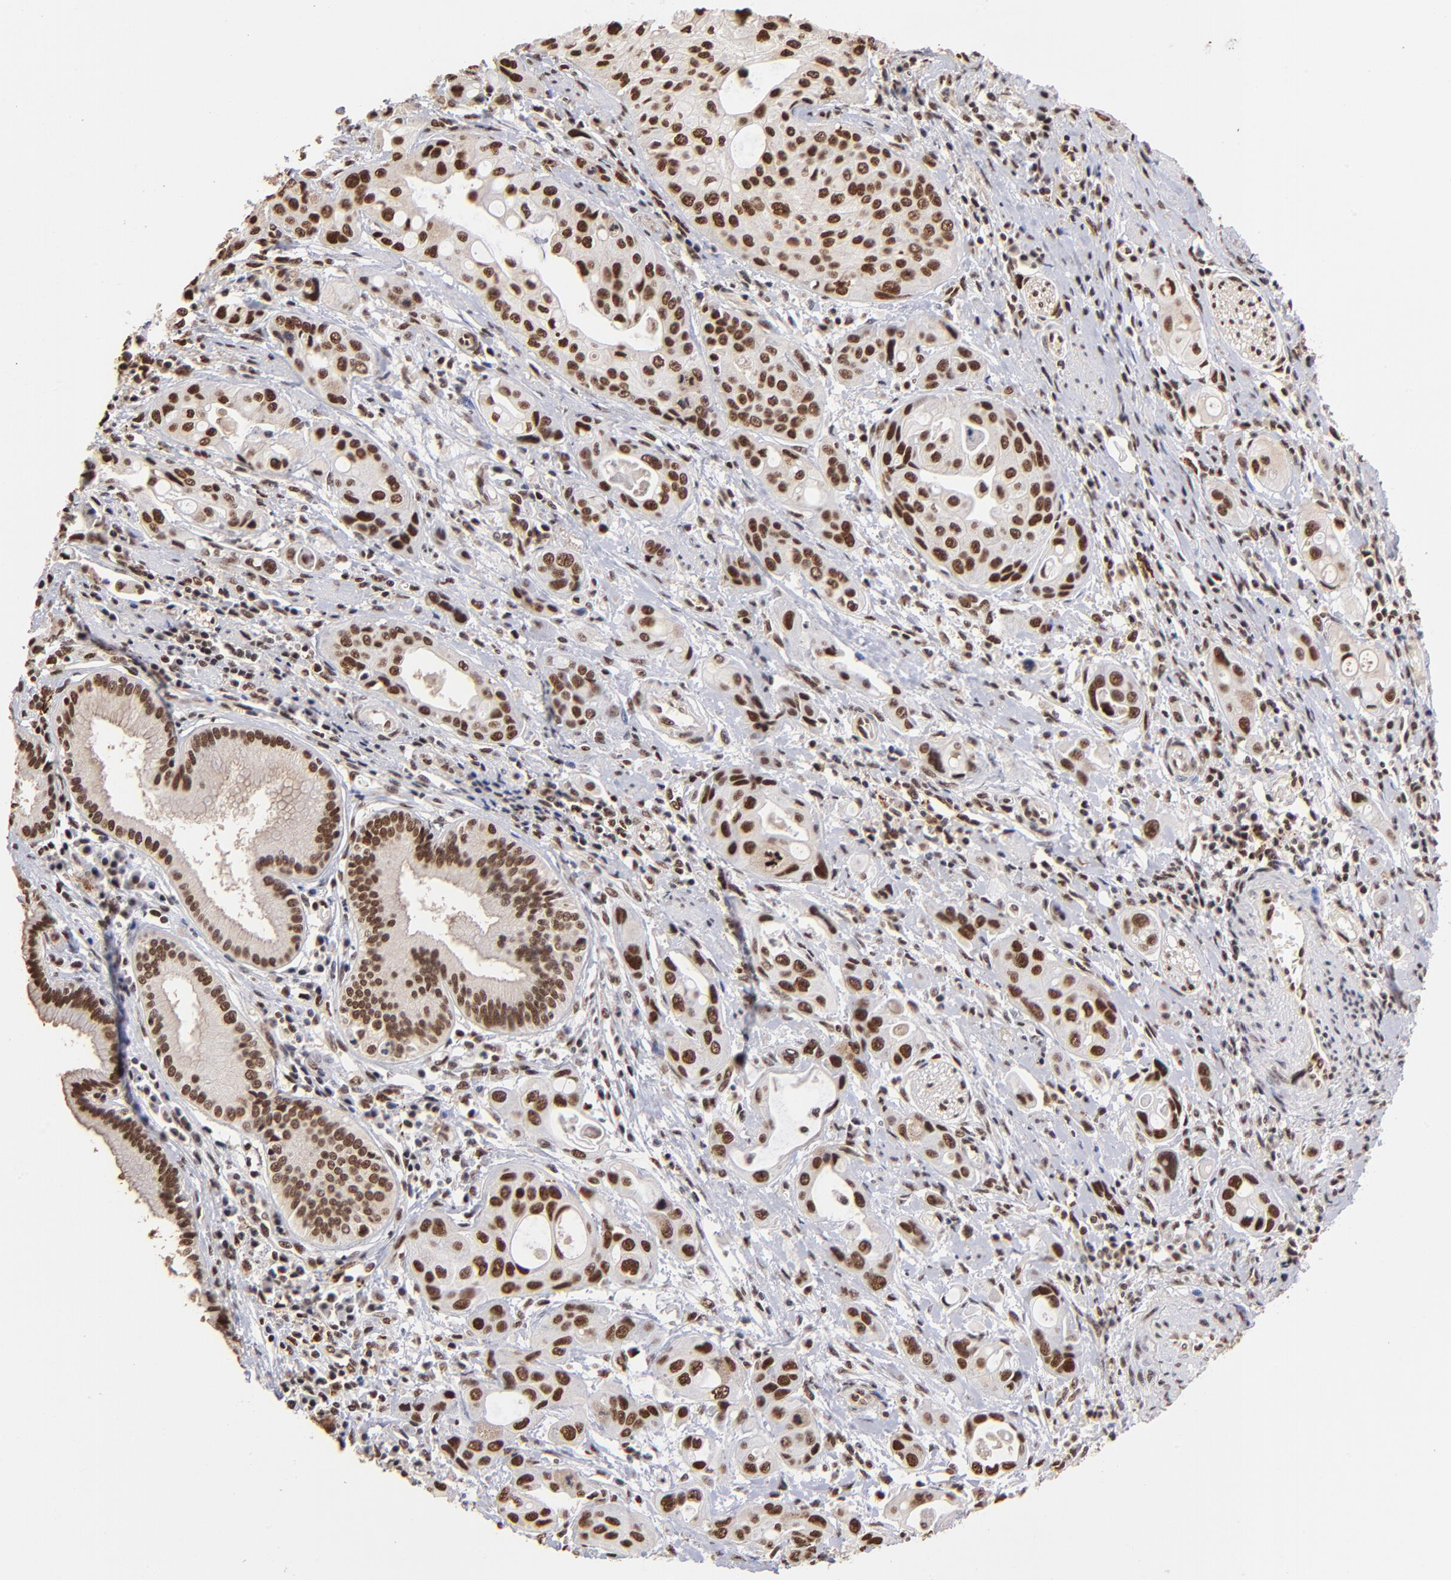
{"staining": {"intensity": "moderate", "quantity": ">75%", "location": "nuclear"}, "tissue": "pancreatic cancer", "cell_type": "Tumor cells", "image_type": "cancer", "snomed": [{"axis": "morphology", "description": "Adenocarcinoma, NOS"}, {"axis": "topography", "description": "Pancreas"}], "caption": "Pancreatic cancer (adenocarcinoma) stained for a protein (brown) exhibits moderate nuclear positive positivity in approximately >75% of tumor cells.", "gene": "ZNF146", "patient": {"sex": "female", "age": 60}}